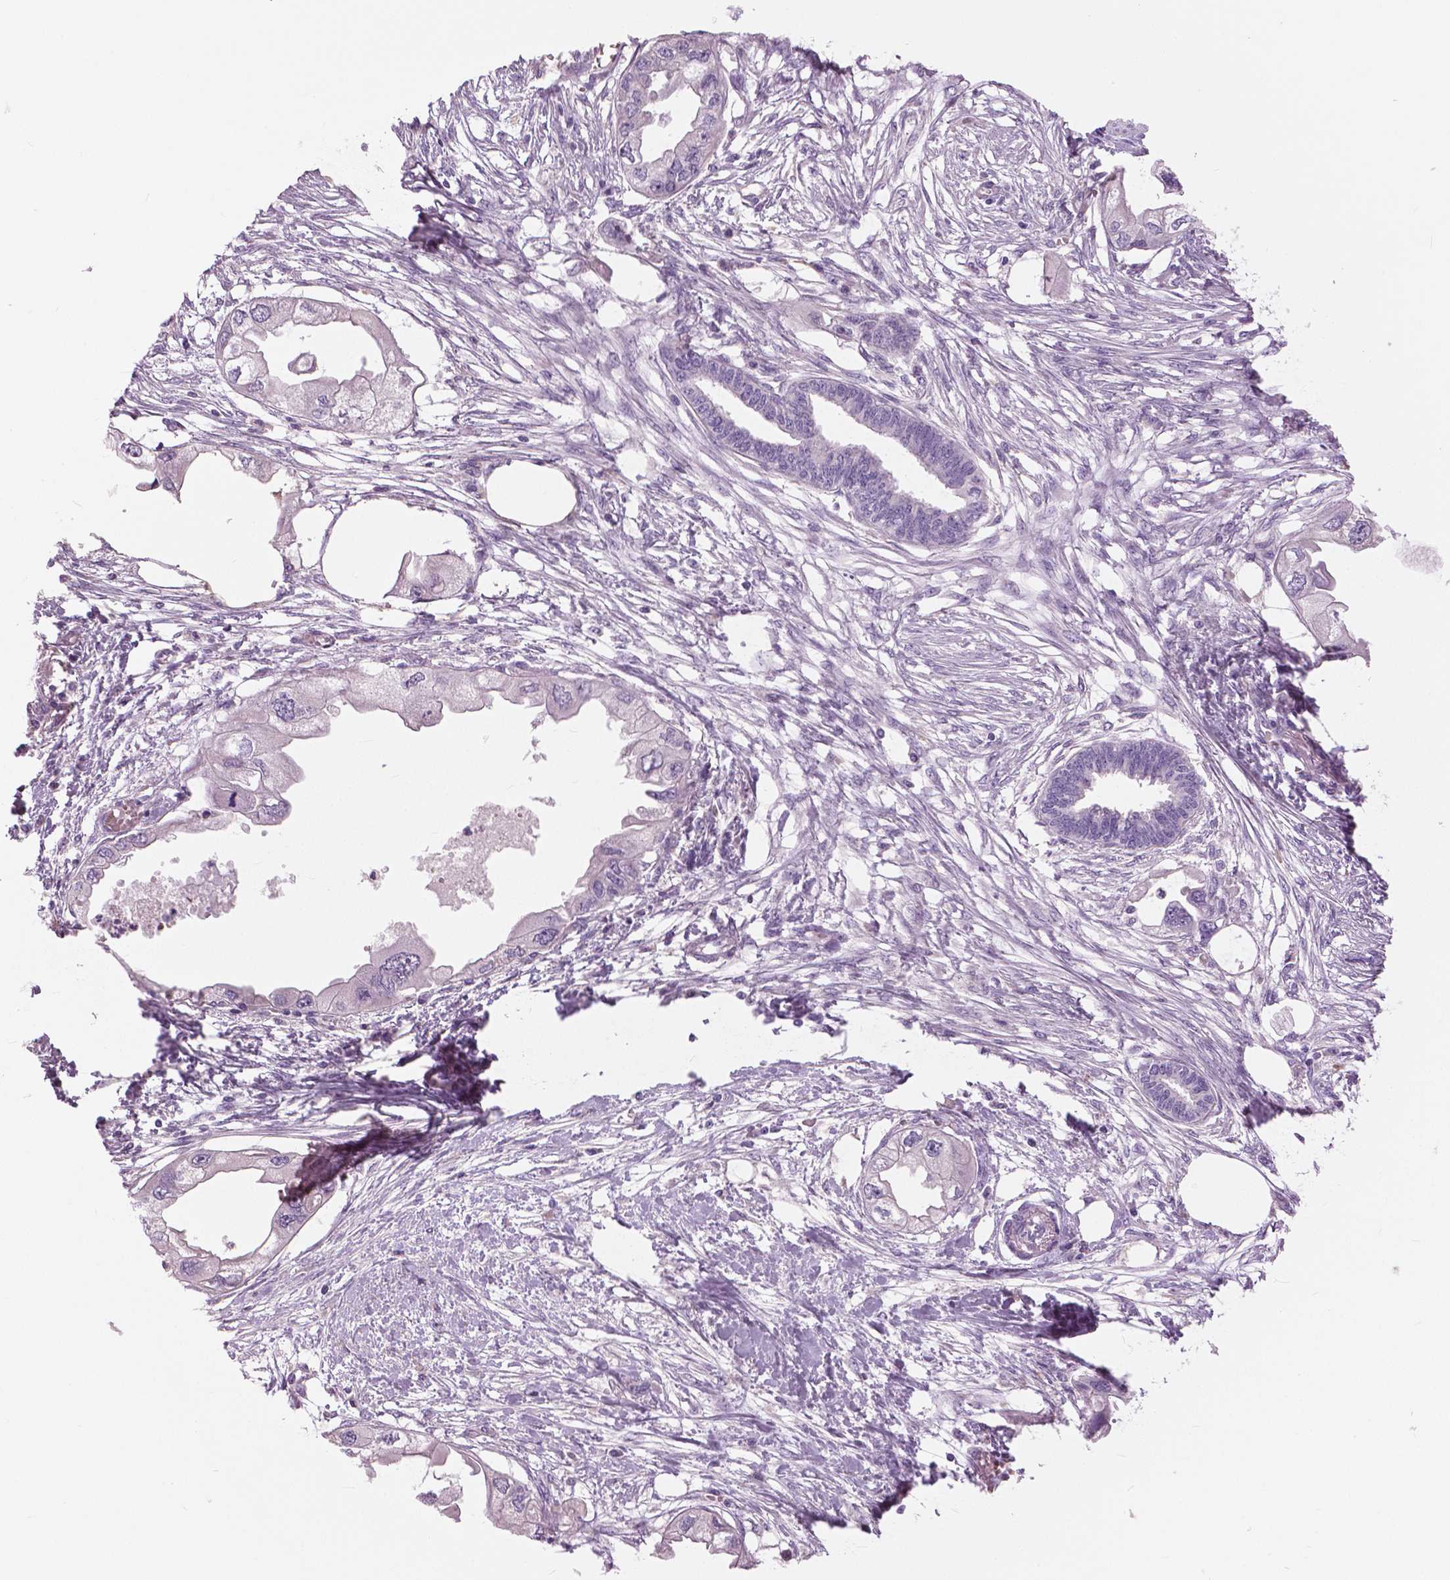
{"staining": {"intensity": "negative", "quantity": "none", "location": "none"}, "tissue": "endometrial cancer", "cell_type": "Tumor cells", "image_type": "cancer", "snomed": [{"axis": "morphology", "description": "Adenocarcinoma, NOS"}, {"axis": "morphology", "description": "Adenocarcinoma, metastatic, NOS"}, {"axis": "topography", "description": "Adipose tissue"}, {"axis": "topography", "description": "Endometrium"}], "caption": "Histopathology image shows no protein expression in tumor cells of endometrial metastatic adenocarcinoma tissue.", "gene": "SERPINI1", "patient": {"sex": "female", "age": 67}}